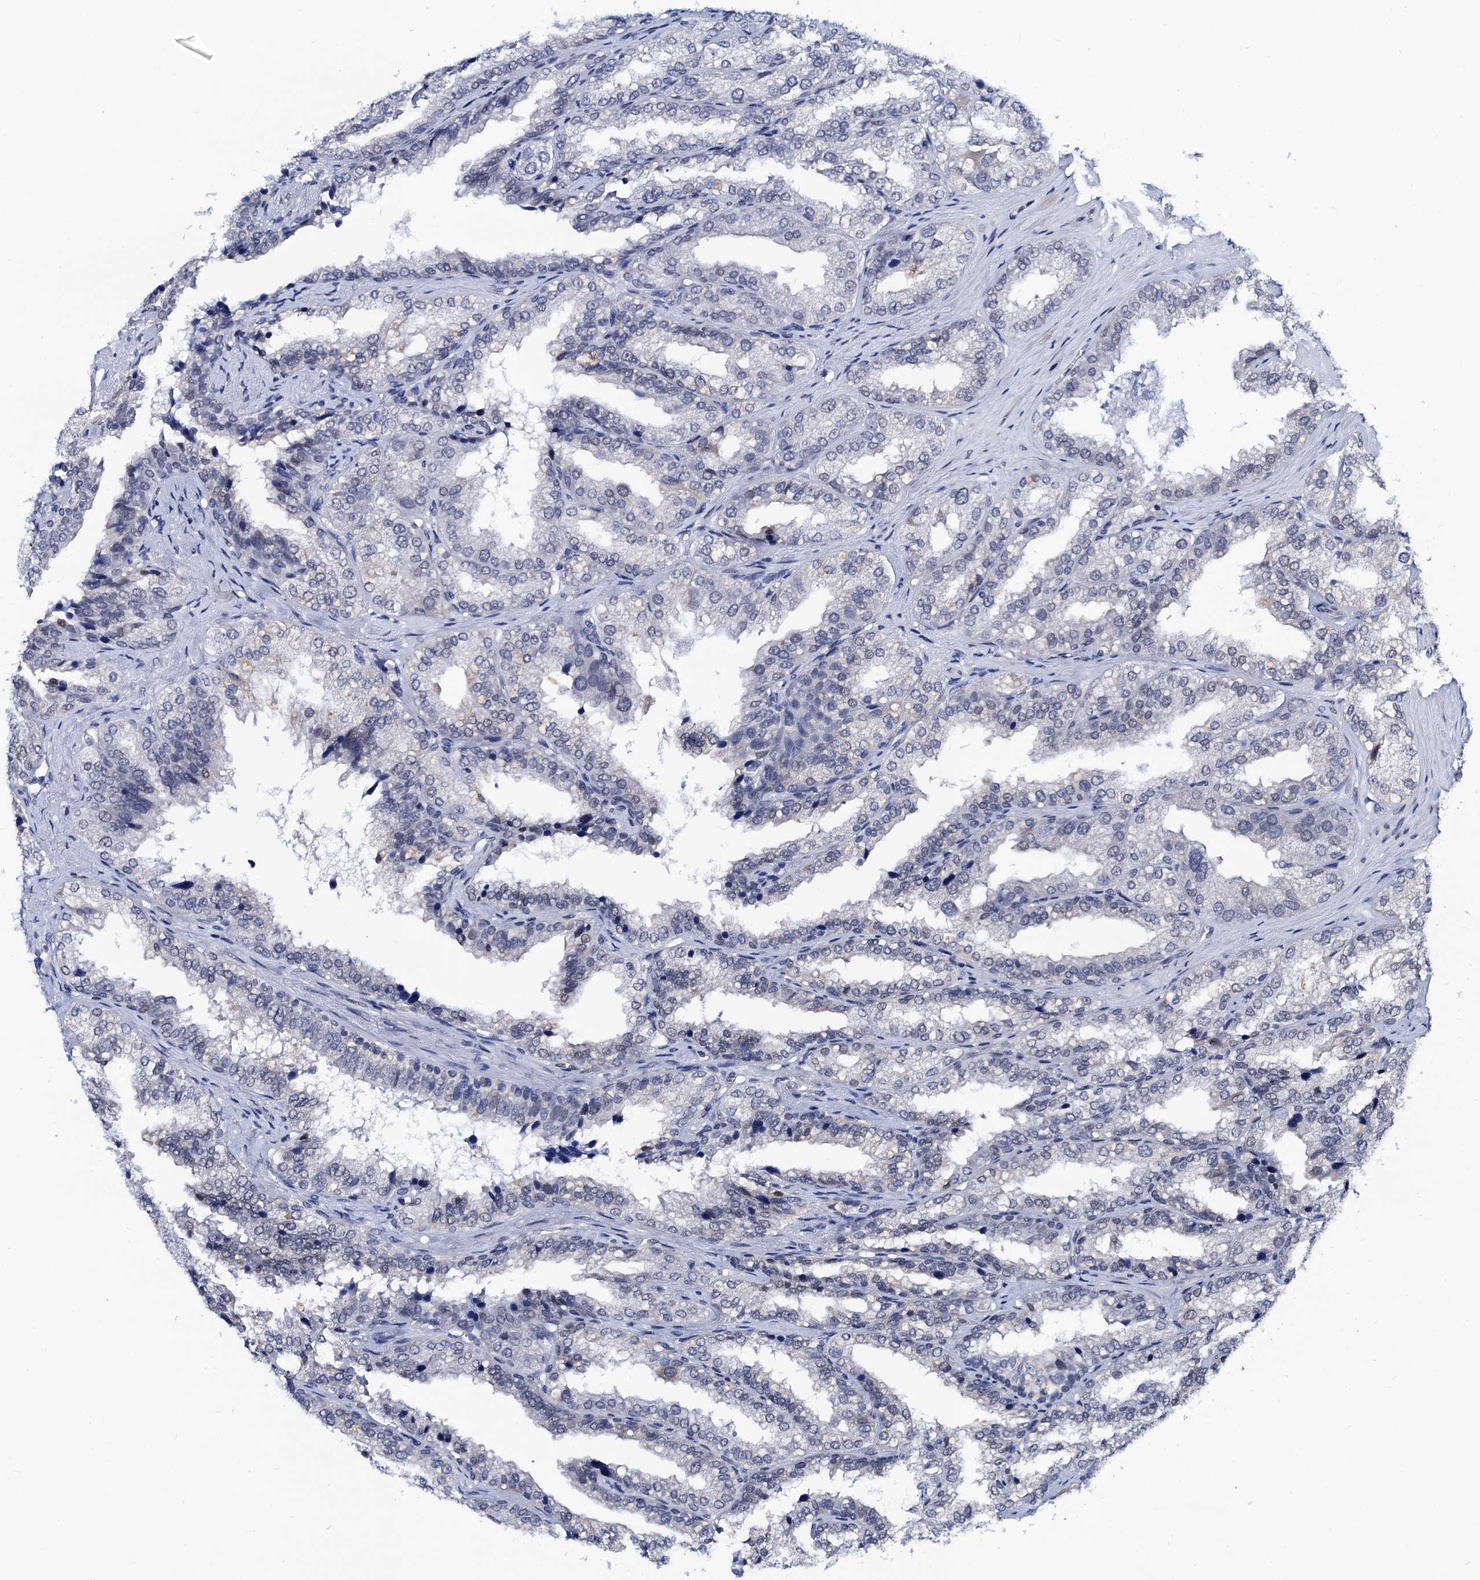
{"staining": {"intensity": "negative", "quantity": "none", "location": "none"}, "tissue": "seminal vesicle", "cell_type": "Glandular cells", "image_type": "normal", "snomed": [{"axis": "morphology", "description": "Normal tissue, NOS"}, {"axis": "topography", "description": "Prostate"}, {"axis": "topography", "description": "Seminal veicle"}], "caption": "Immunohistochemistry (IHC) of normal seminal vesicle exhibits no staining in glandular cells.", "gene": "C16orf87", "patient": {"sex": "male", "age": 51}}